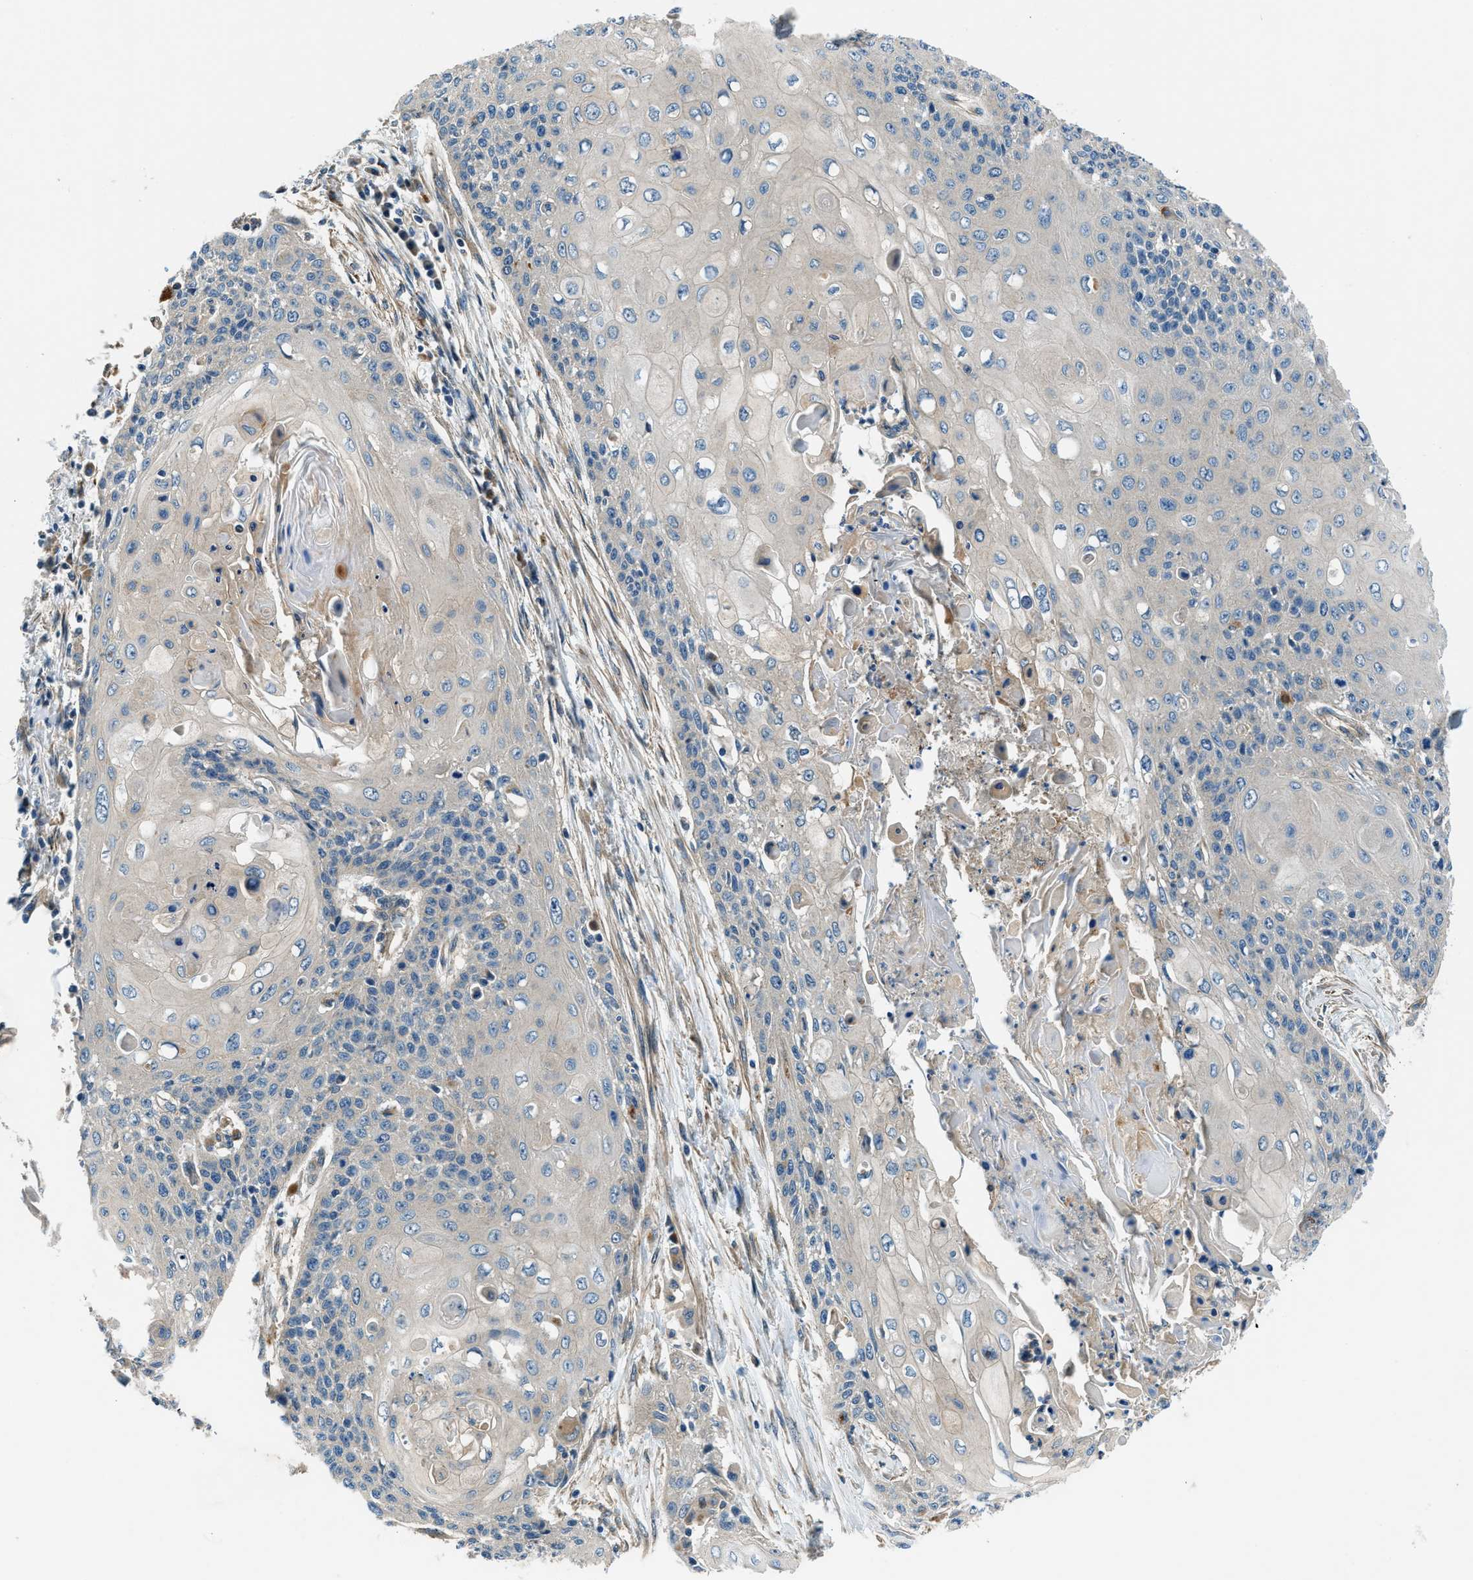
{"staining": {"intensity": "negative", "quantity": "none", "location": "none"}, "tissue": "cervical cancer", "cell_type": "Tumor cells", "image_type": "cancer", "snomed": [{"axis": "morphology", "description": "Squamous cell carcinoma, NOS"}, {"axis": "topography", "description": "Cervix"}], "caption": "Human cervical cancer (squamous cell carcinoma) stained for a protein using immunohistochemistry (IHC) shows no positivity in tumor cells.", "gene": "SLC19A2", "patient": {"sex": "female", "age": 39}}